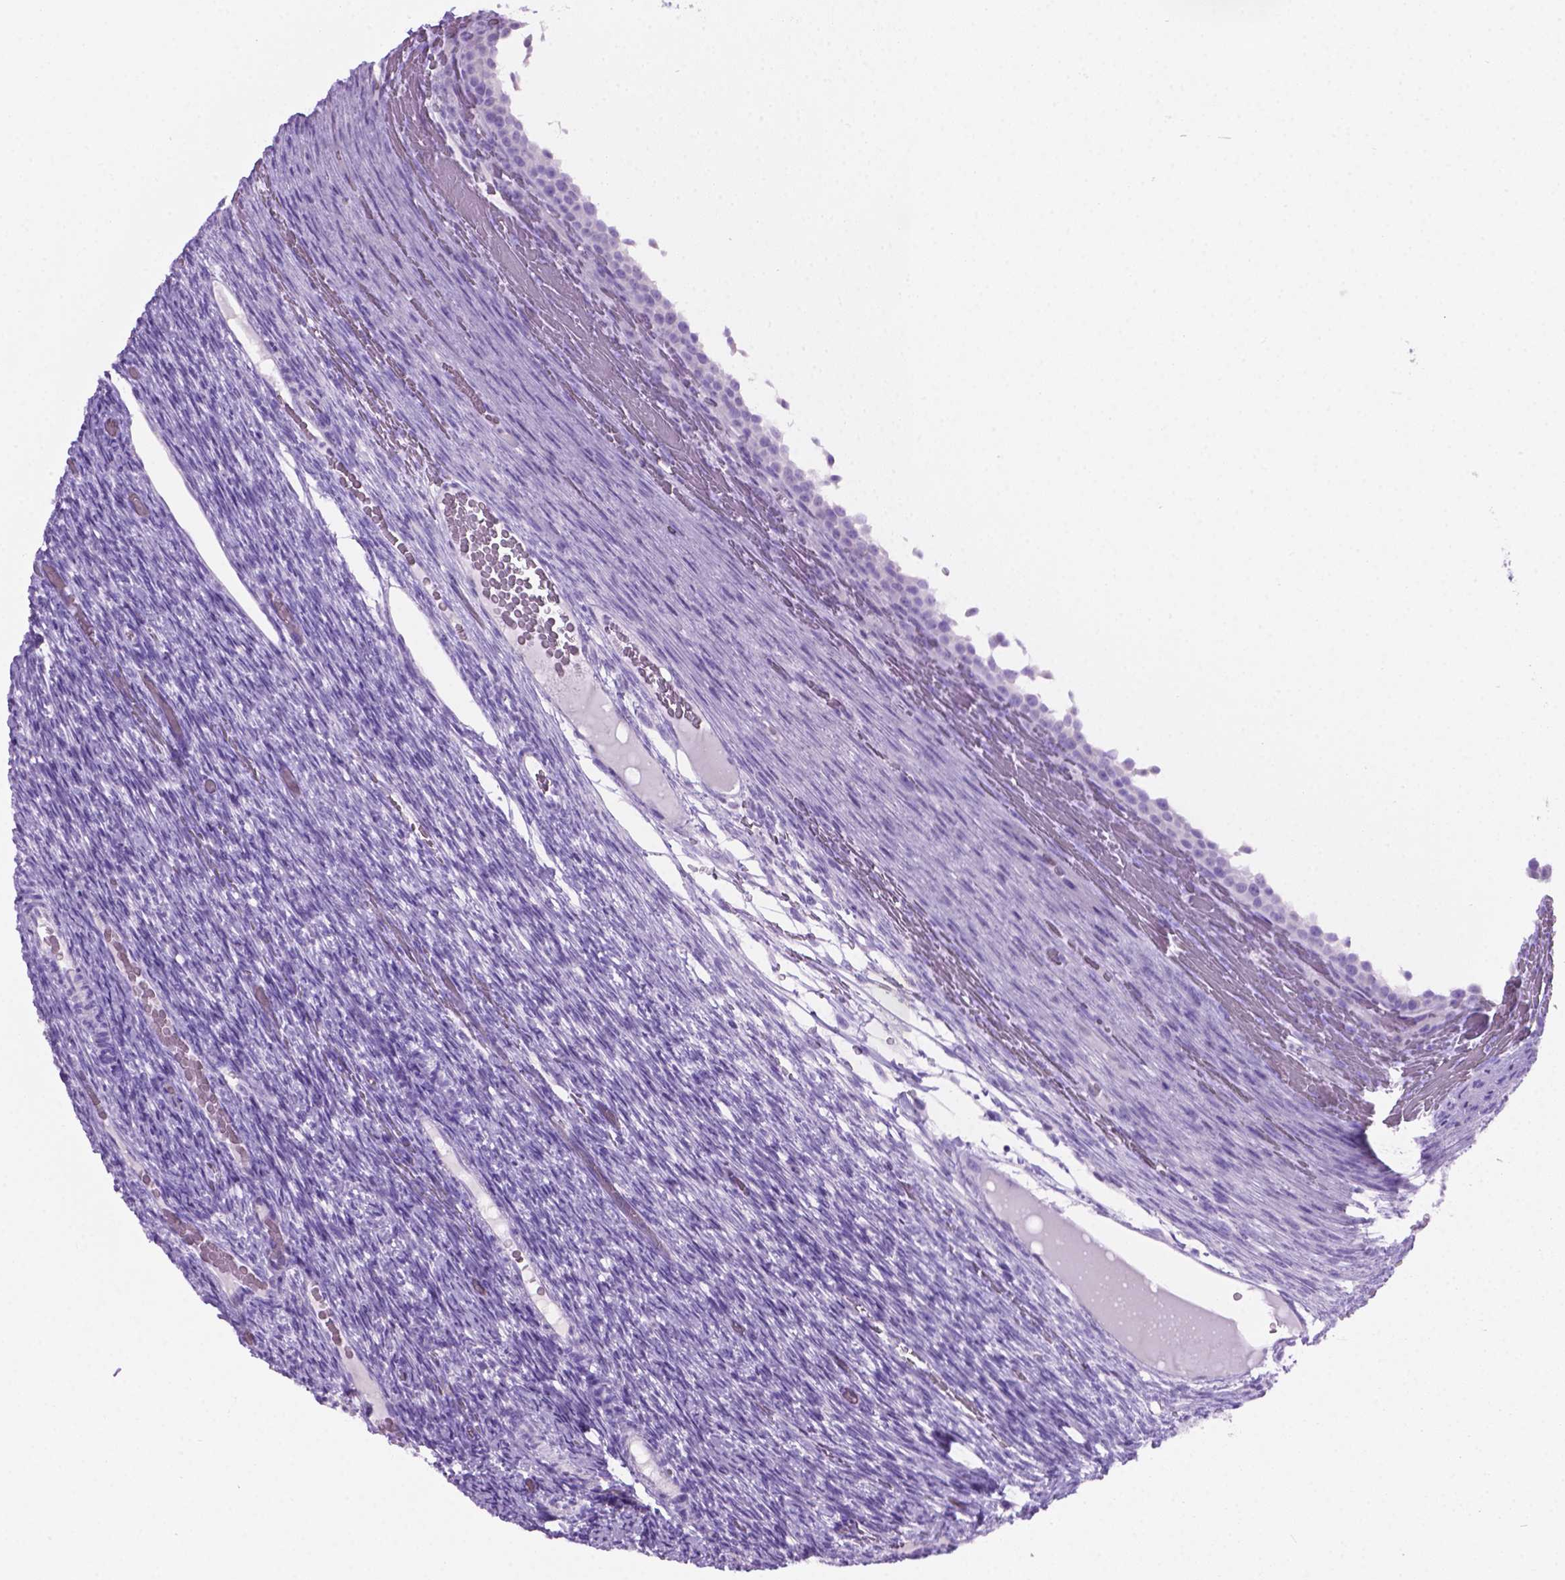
{"staining": {"intensity": "negative", "quantity": "none", "location": "none"}, "tissue": "ovary", "cell_type": "Follicle cells", "image_type": "normal", "snomed": [{"axis": "morphology", "description": "Normal tissue, NOS"}, {"axis": "topography", "description": "Ovary"}], "caption": "The micrograph demonstrates no staining of follicle cells in unremarkable ovary. Brightfield microscopy of immunohistochemistry stained with DAB (brown) and hematoxylin (blue), captured at high magnification.", "gene": "LELP1", "patient": {"sex": "female", "age": 34}}